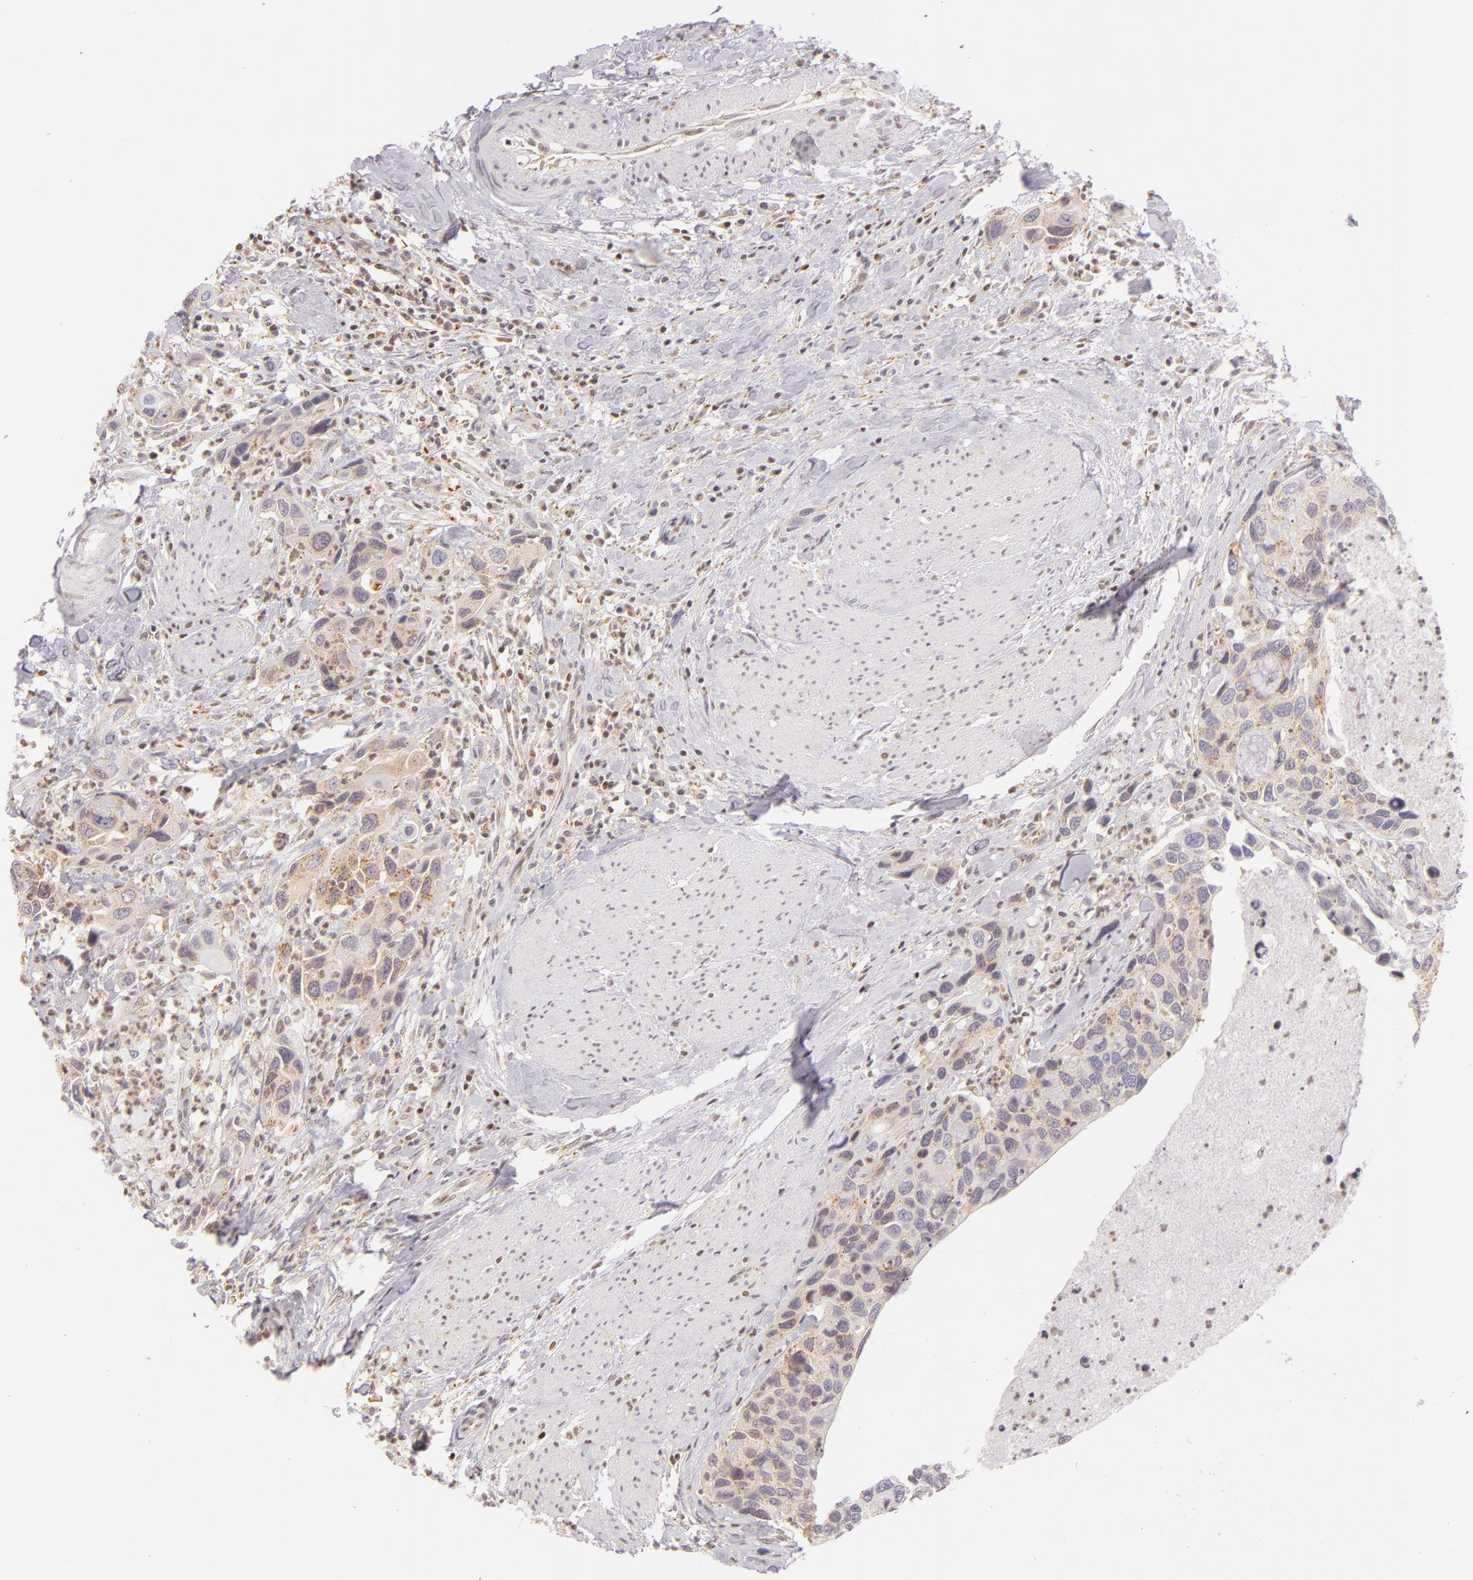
{"staining": {"intensity": "weak", "quantity": "25%-75%", "location": "cytoplasmic/membranous"}, "tissue": "urothelial cancer", "cell_type": "Tumor cells", "image_type": "cancer", "snomed": [{"axis": "morphology", "description": "Urothelial carcinoma, High grade"}, {"axis": "topography", "description": "Urinary bladder"}], "caption": "This micrograph demonstrates urothelial cancer stained with IHC to label a protein in brown. The cytoplasmic/membranous of tumor cells show weak positivity for the protein. Nuclei are counter-stained blue.", "gene": "IMPDH1", "patient": {"sex": "male", "age": 66}}